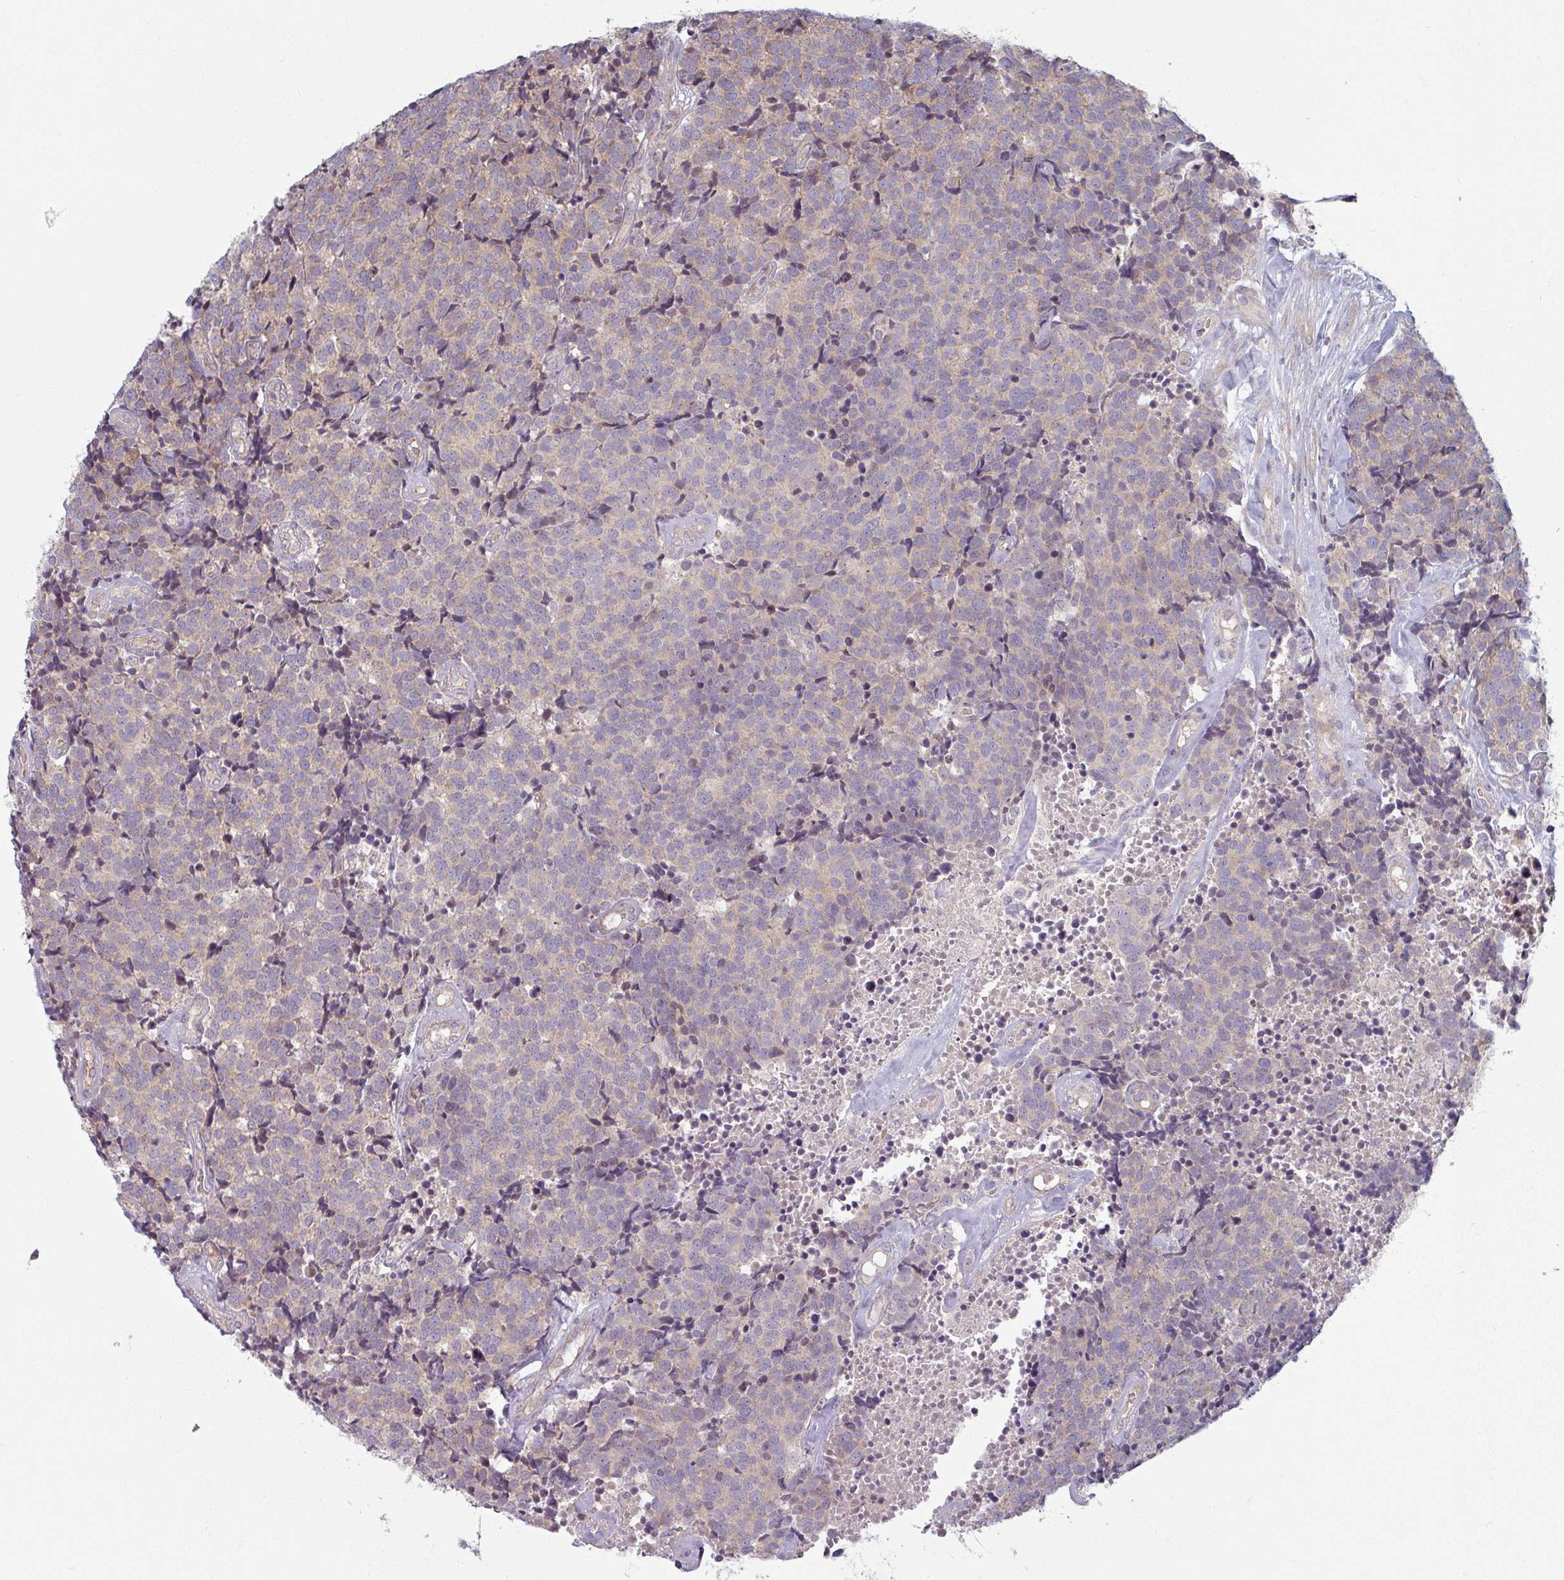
{"staining": {"intensity": "negative", "quantity": "none", "location": "none"}, "tissue": "carcinoid", "cell_type": "Tumor cells", "image_type": "cancer", "snomed": [{"axis": "morphology", "description": "Carcinoid, malignant, NOS"}, {"axis": "topography", "description": "Skin"}], "caption": "A high-resolution micrograph shows immunohistochemistry (IHC) staining of malignant carcinoid, which reveals no significant positivity in tumor cells.", "gene": "PLEKHJ1", "patient": {"sex": "female", "age": 79}}